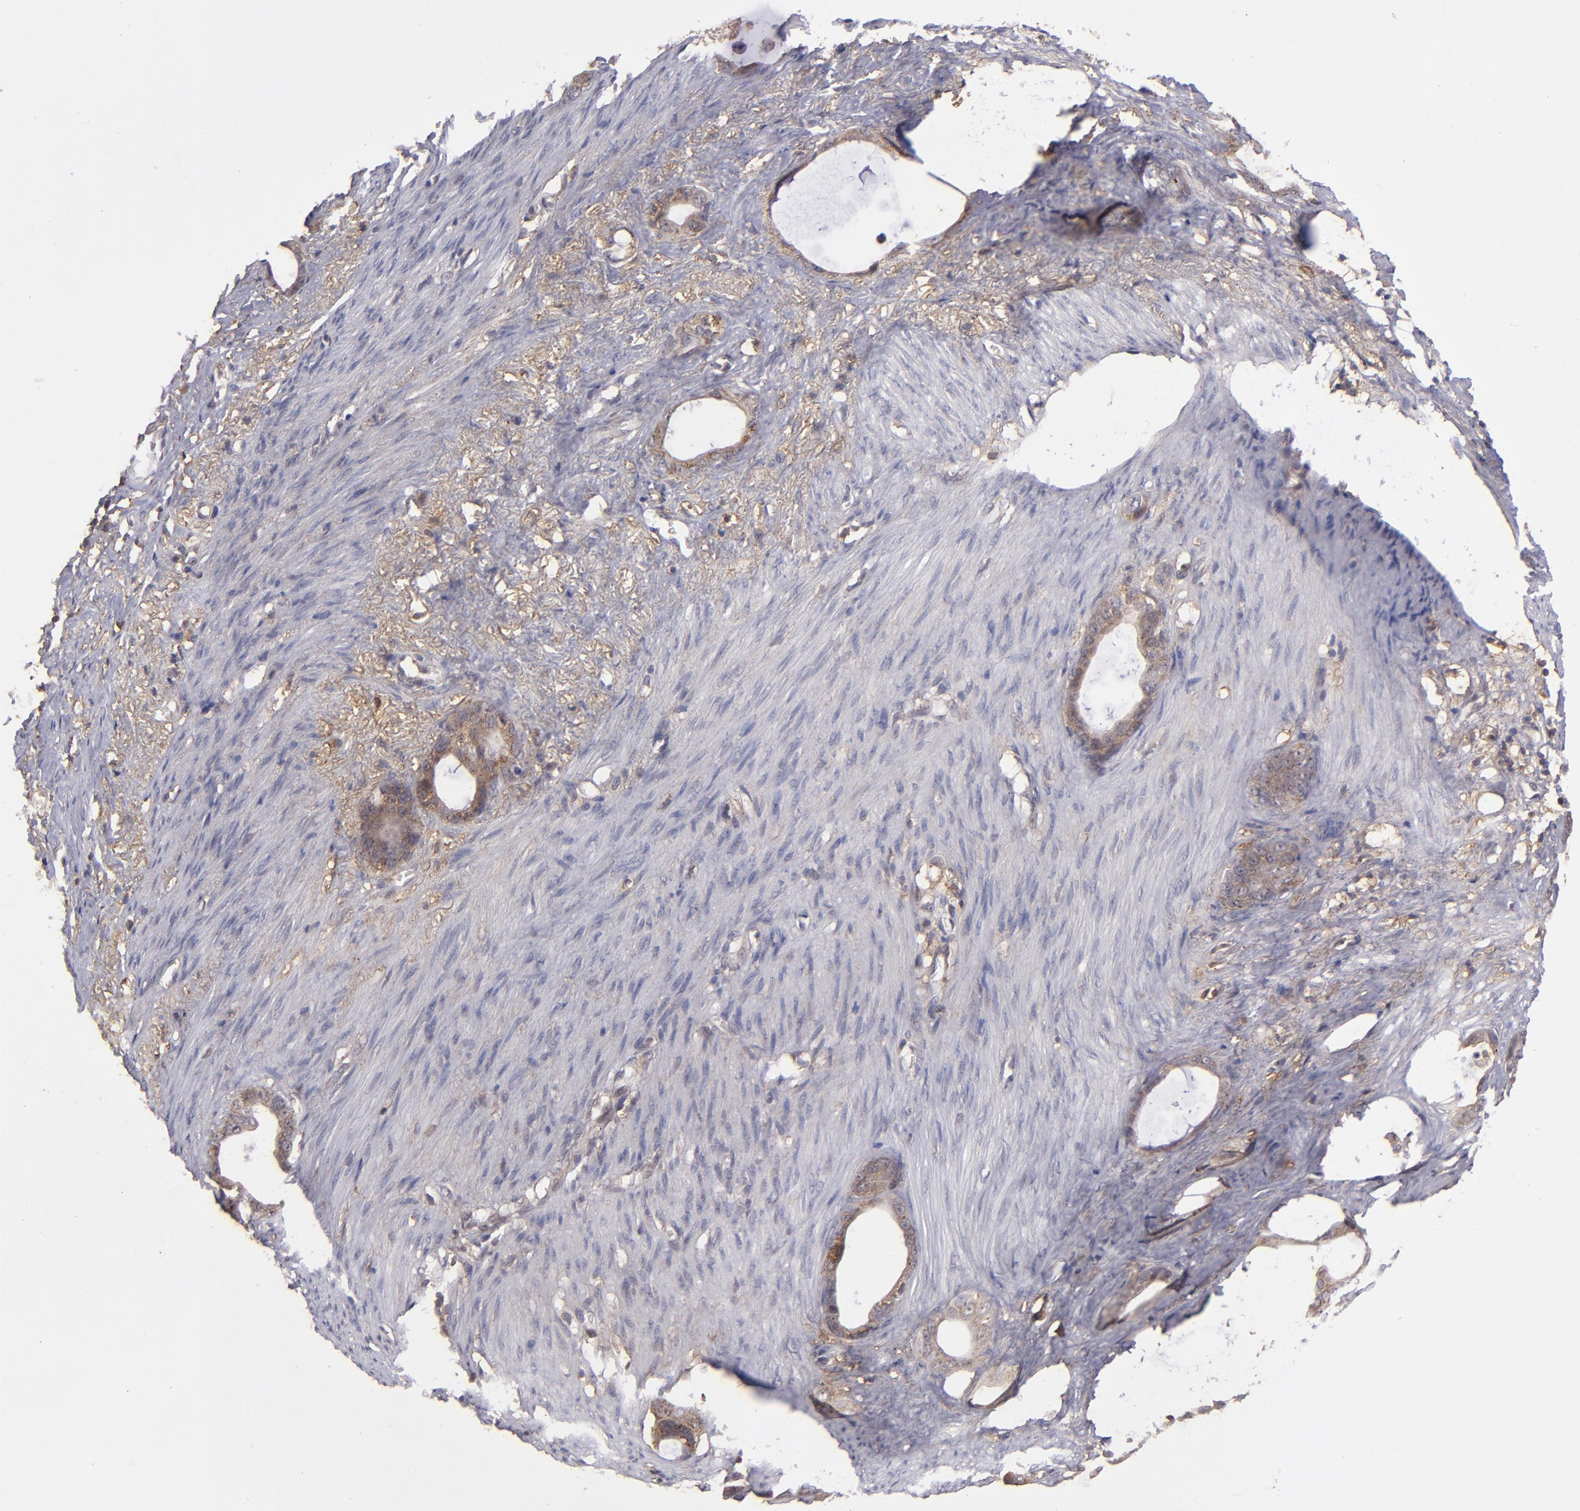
{"staining": {"intensity": "moderate", "quantity": ">75%", "location": "cytoplasmic/membranous"}, "tissue": "stomach cancer", "cell_type": "Tumor cells", "image_type": "cancer", "snomed": [{"axis": "morphology", "description": "Adenocarcinoma, NOS"}, {"axis": "topography", "description": "Stomach"}], "caption": "The immunohistochemical stain shows moderate cytoplasmic/membranous expression in tumor cells of stomach adenocarcinoma tissue.", "gene": "ZFYVE1", "patient": {"sex": "female", "age": 75}}